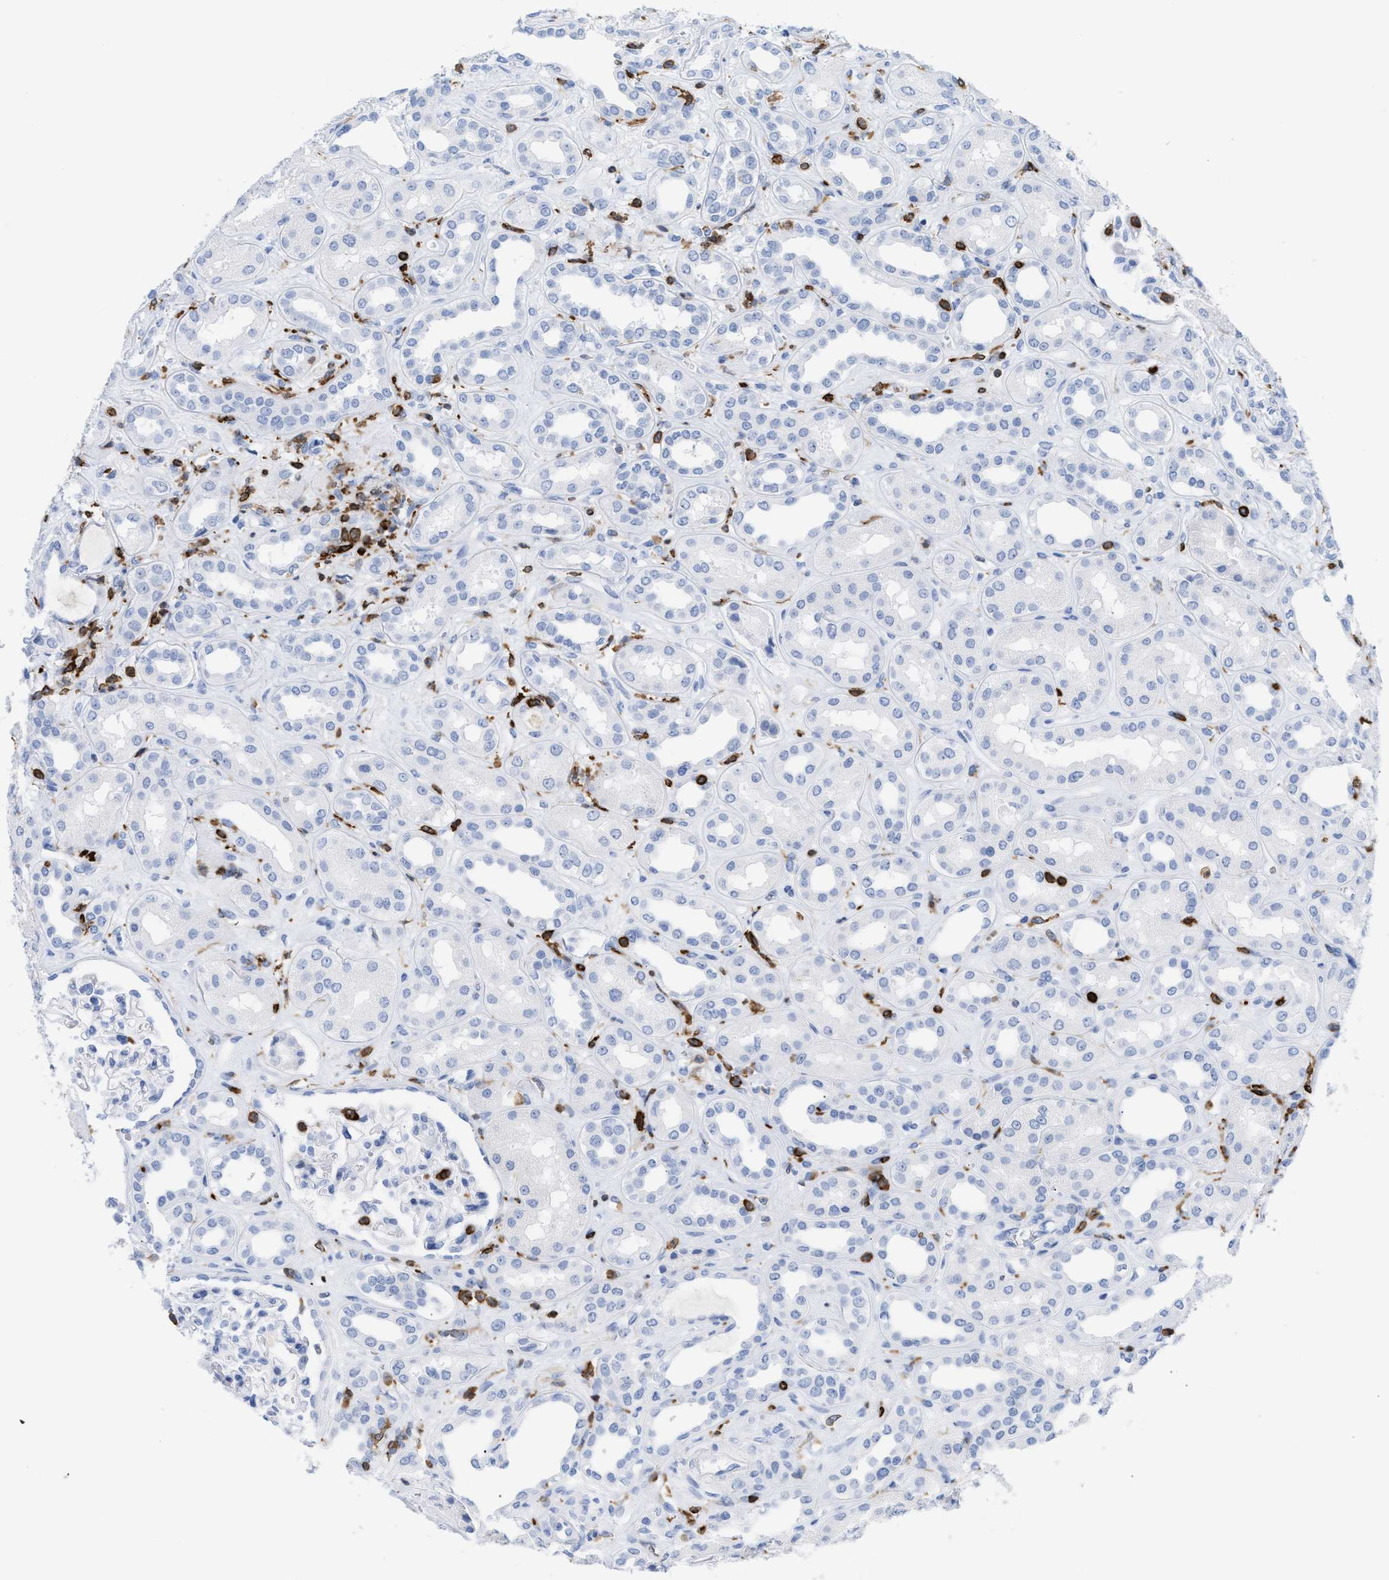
{"staining": {"intensity": "negative", "quantity": "none", "location": "none"}, "tissue": "kidney", "cell_type": "Cells in glomeruli", "image_type": "normal", "snomed": [{"axis": "morphology", "description": "Normal tissue, NOS"}, {"axis": "topography", "description": "Kidney"}], "caption": "A high-resolution photomicrograph shows IHC staining of benign kidney, which shows no significant expression in cells in glomeruli.", "gene": "LCP1", "patient": {"sex": "male", "age": 59}}